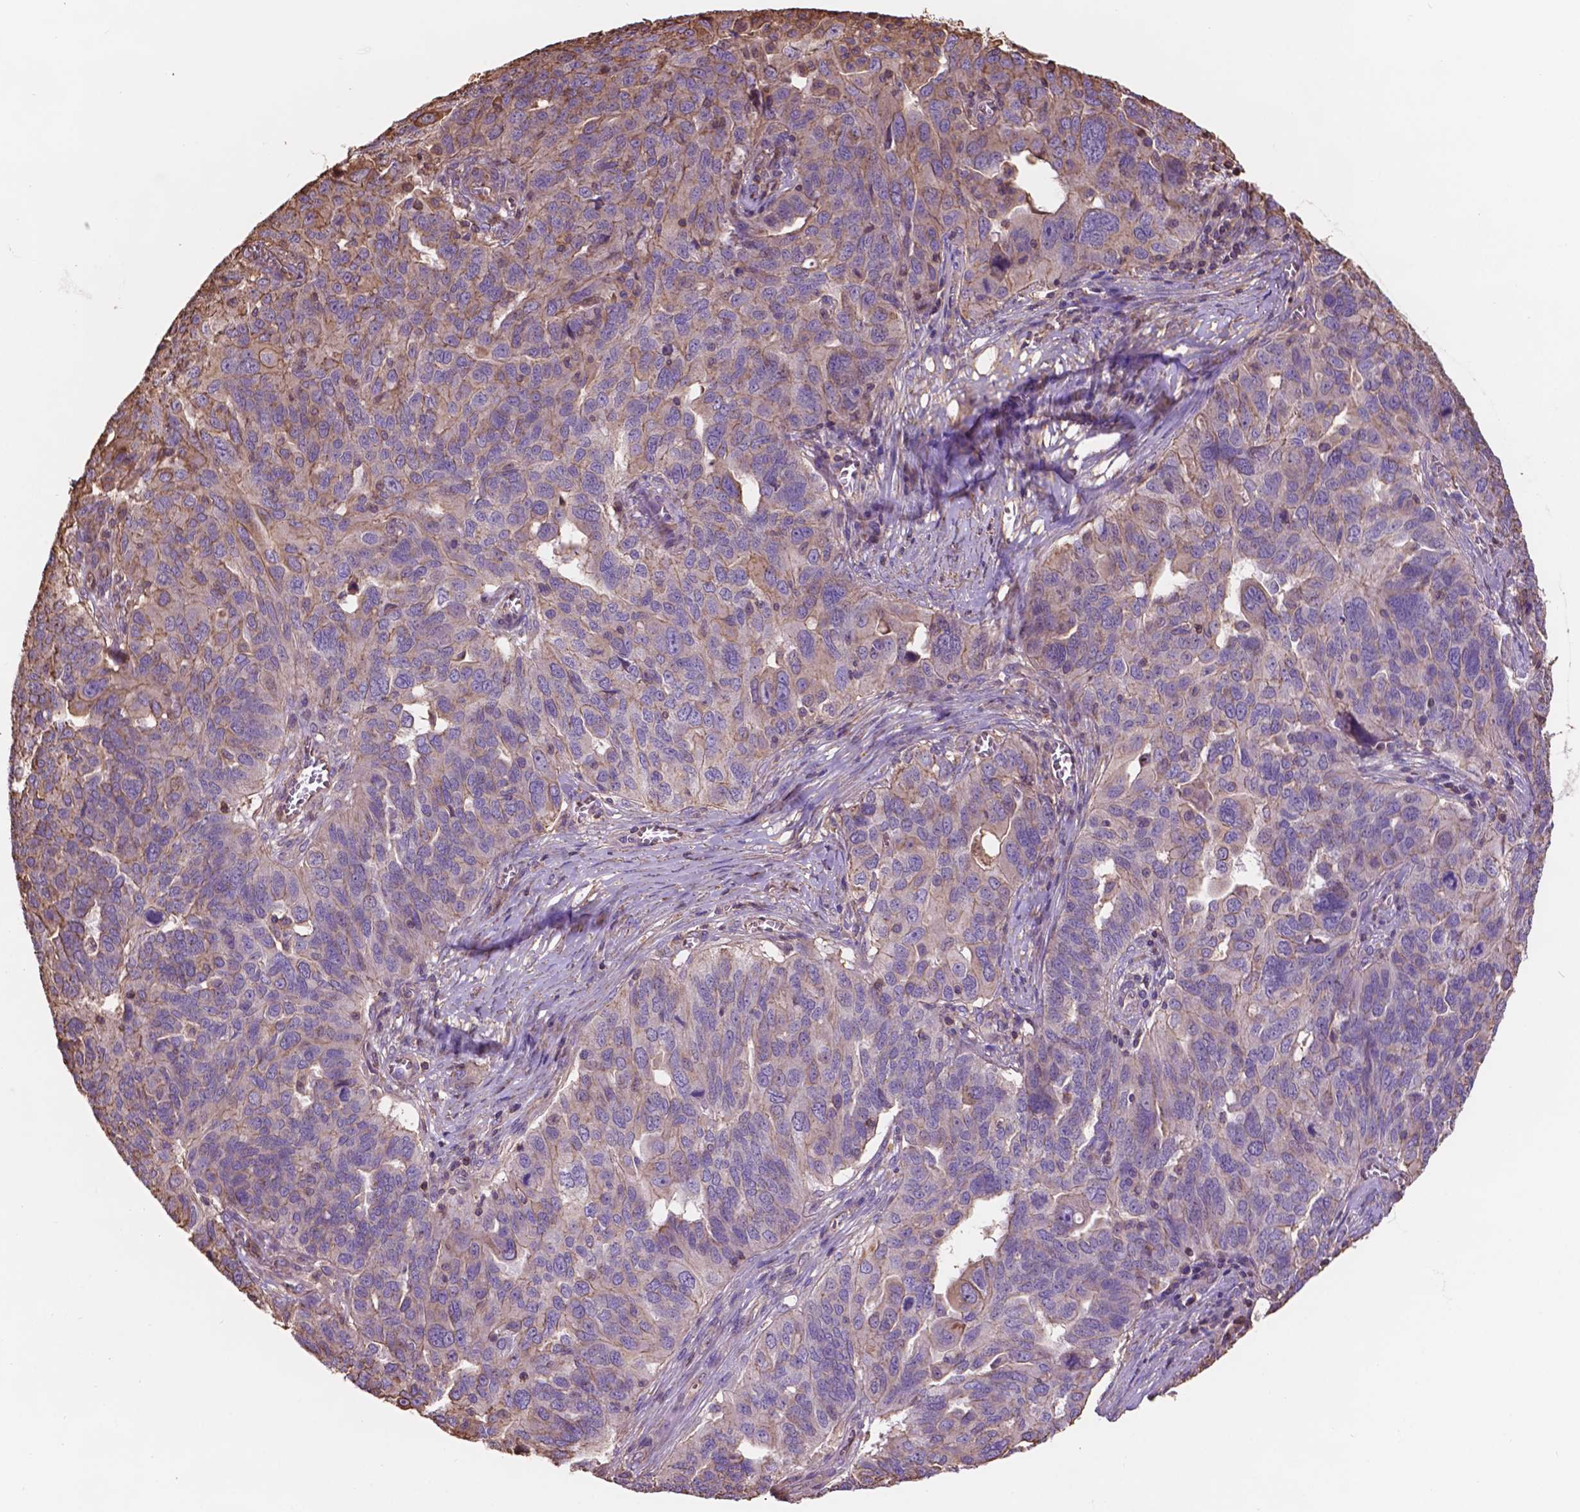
{"staining": {"intensity": "moderate", "quantity": ">75%", "location": "cytoplasmic/membranous"}, "tissue": "ovarian cancer", "cell_type": "Tumor cells", "image_type": "cancer", "snomed": [{"axis": "morphology", "description": "Carcinoma, endometroid"}, {"axis": "topography", "description": "Soft tissue"}, {"axis": "topography", "description": "Ovary"}], "caption": "Human endometroid carcinoma (ovarian) stained with a brown dye reveals moderate cytoplasmic/membranous positive staining in about >75% of tumor cells.", "gene": "NIPA2", "patient": {"sex": "female", "age": 52}}